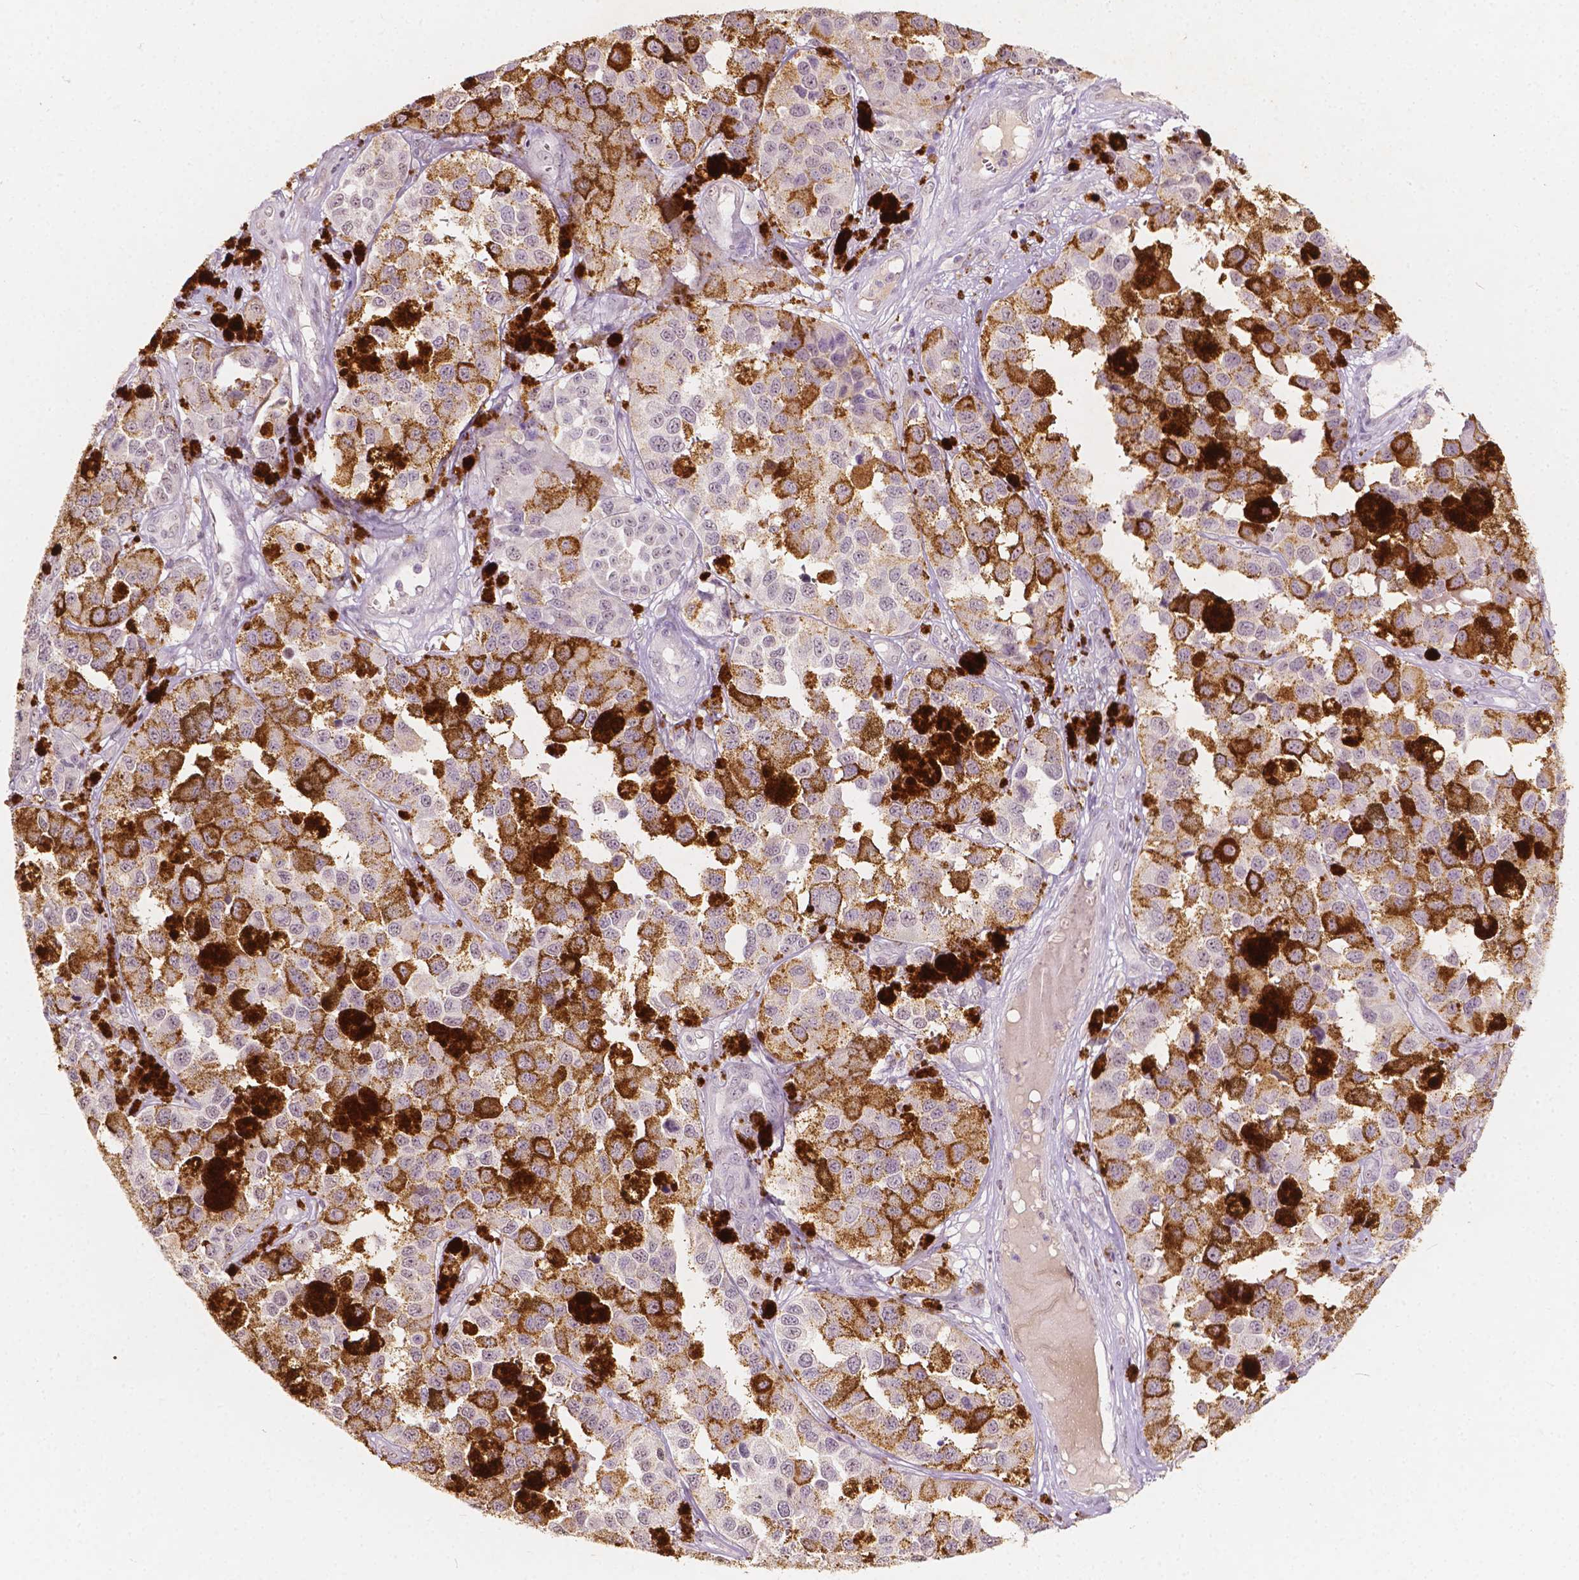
{"staining": {"intensity": "negative", "quantity": "none", "location": "none"}, "tissue": "melanoma", "cell_type": "Tumor cells", "image_type": "cancer", "snomed": [{"axis": "morphology", "description": "Malignant melanoma, NOS"}, {"axis": "topography", "description": "Skin"}], "caption": "This is an IHC image of melanoma. There is no positivity in tumor cells.", "gene": "SOX15", "patient": {"sex": "female", "age": 58}}